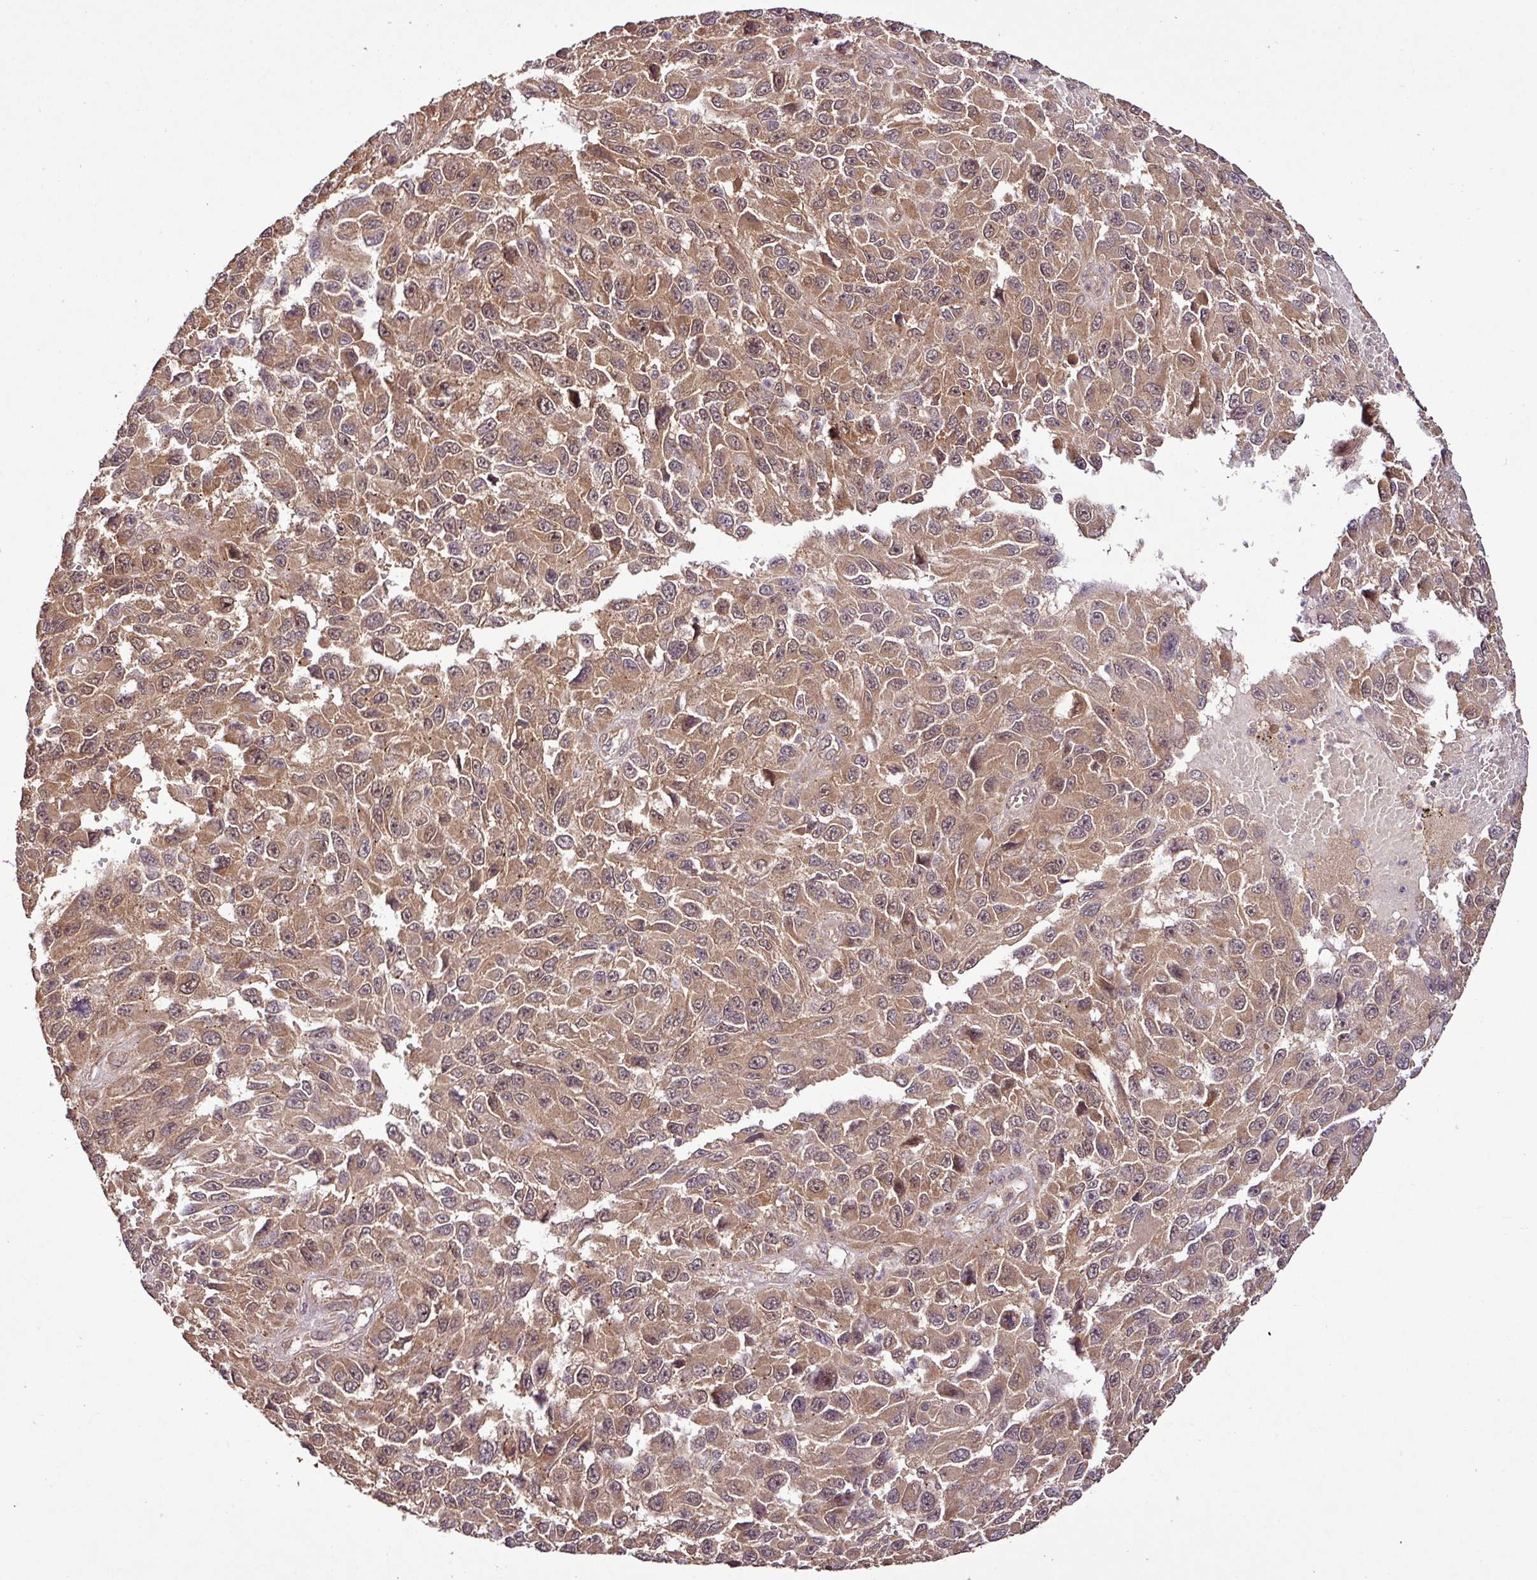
{"staining": {"intensity": "moderate", "quantity": ">75%", "location": "cytoplasmic/membranous,nuclear"}, "tissue": "melanoma", "cell_type": "Tumor cells", "image_type": "cancer", "snomed": [{"axis": "morphology", "description": "Normal tissue, NOS"}, {"axis": "morphology", "description": "Malignant melanoma, NOS"}, {"axis": "topography", "description": "Skin"}], "caption": "A brown stain shows moderate cytoplasmic/membranous and nuclear staining of a protein in malignant melanoma tumor cells.", "gene": "FAIM", "patient": {"sex": "female", "age": 96}}